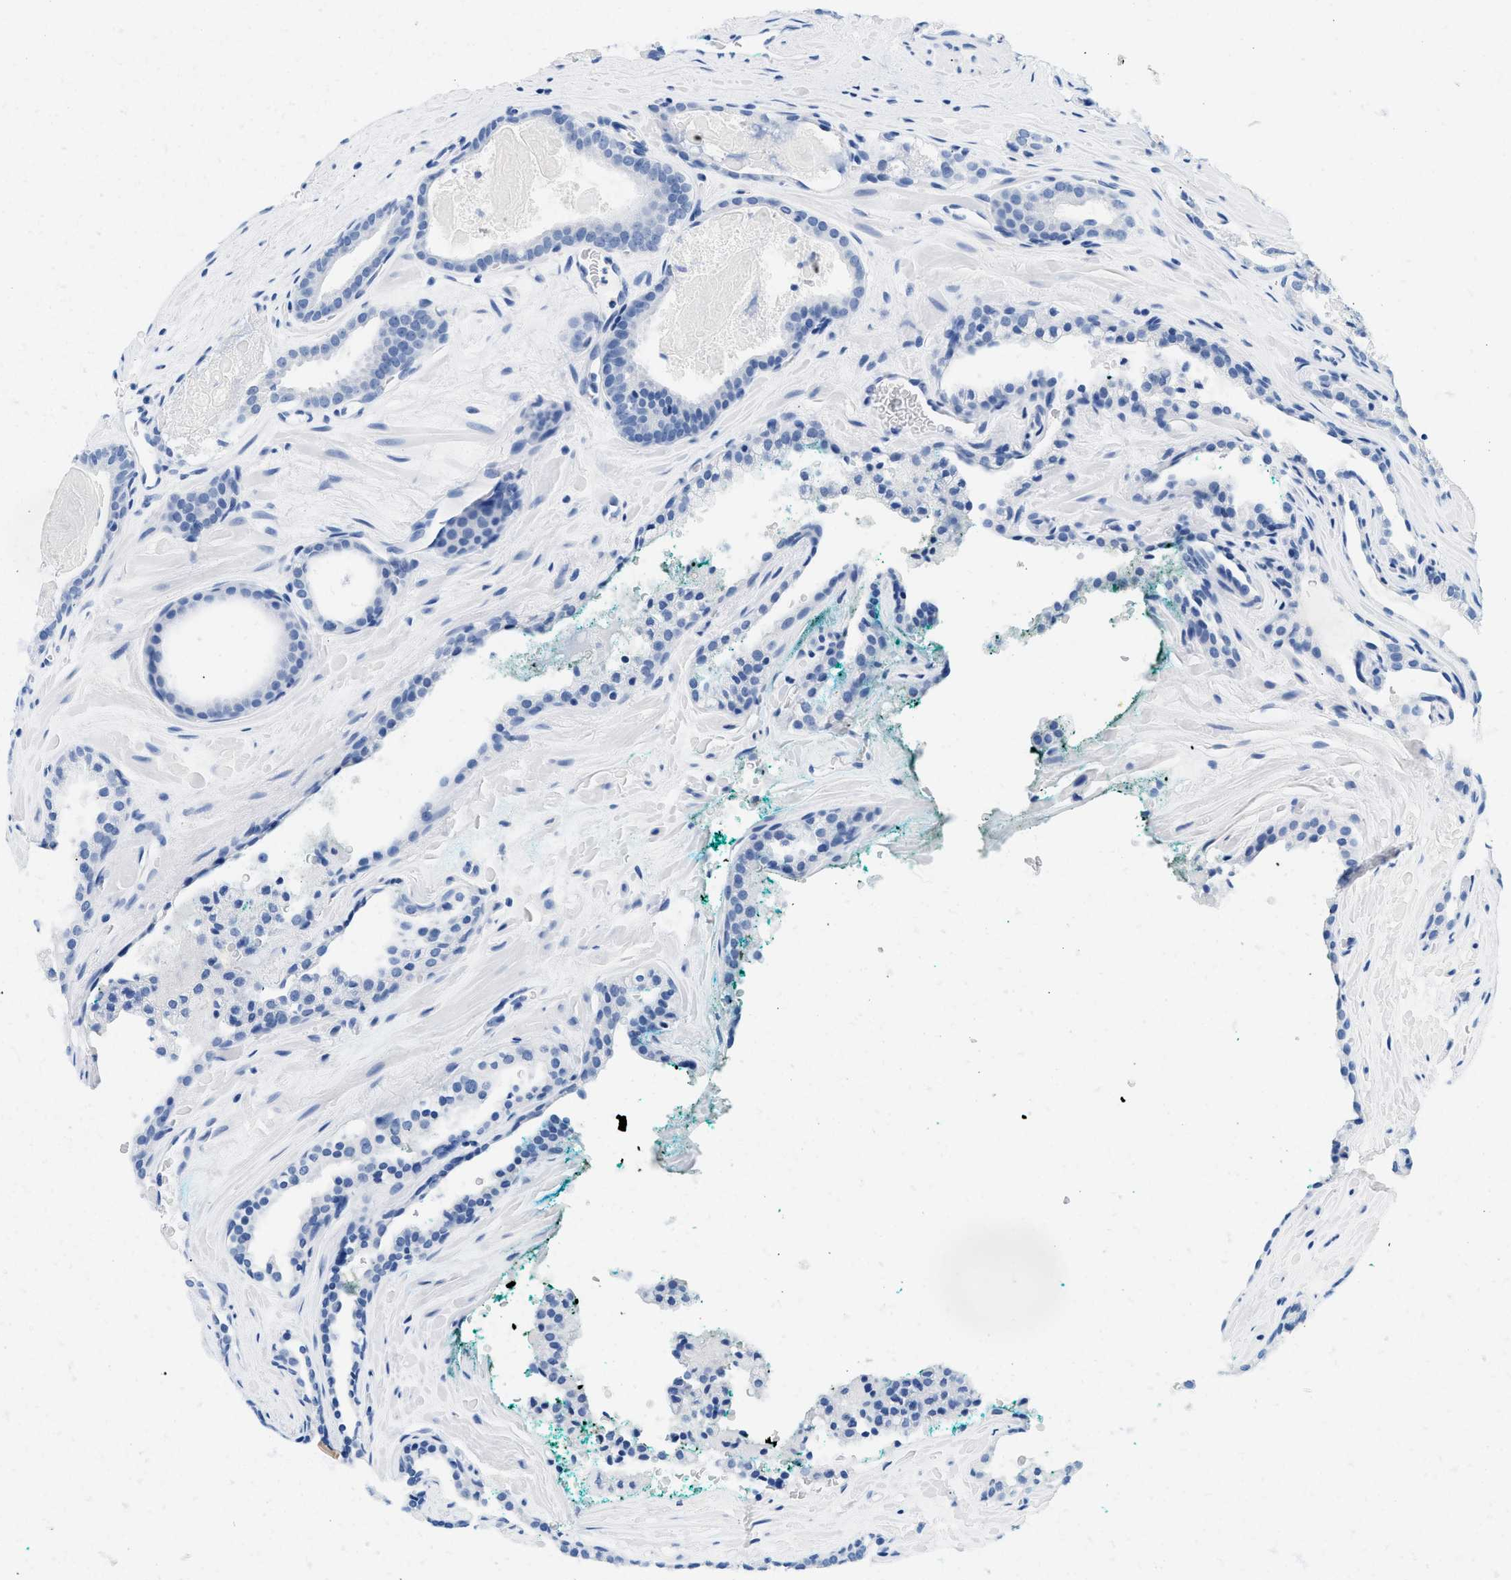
{"staining": {"intensity": "negative", "quantity": "none", "location": "none"}, "tissue": "prostate cancer", "cell_type": "Tumor cells", "image_type": "cancer", "snomed": [{"axis": "morphology", "description": "Adenocarcinoma, High grade"}, {"axis": "topography", "description": "Prostate"}], "caption": "High magnification brightfield microscopy of prostate cancer (adenocarcinoma (high-grade)) stained with DAB (3,3'-diaminobenzidine) (brown) and counterstained with hematoxylin (blue): tumor cells show no significant staining. The staining is performed using DAB brown chromogen with nuclei counter-stained in using hematoxylin.", "gene": "GSN", "patient": {"sex": "male", "age": 60}}